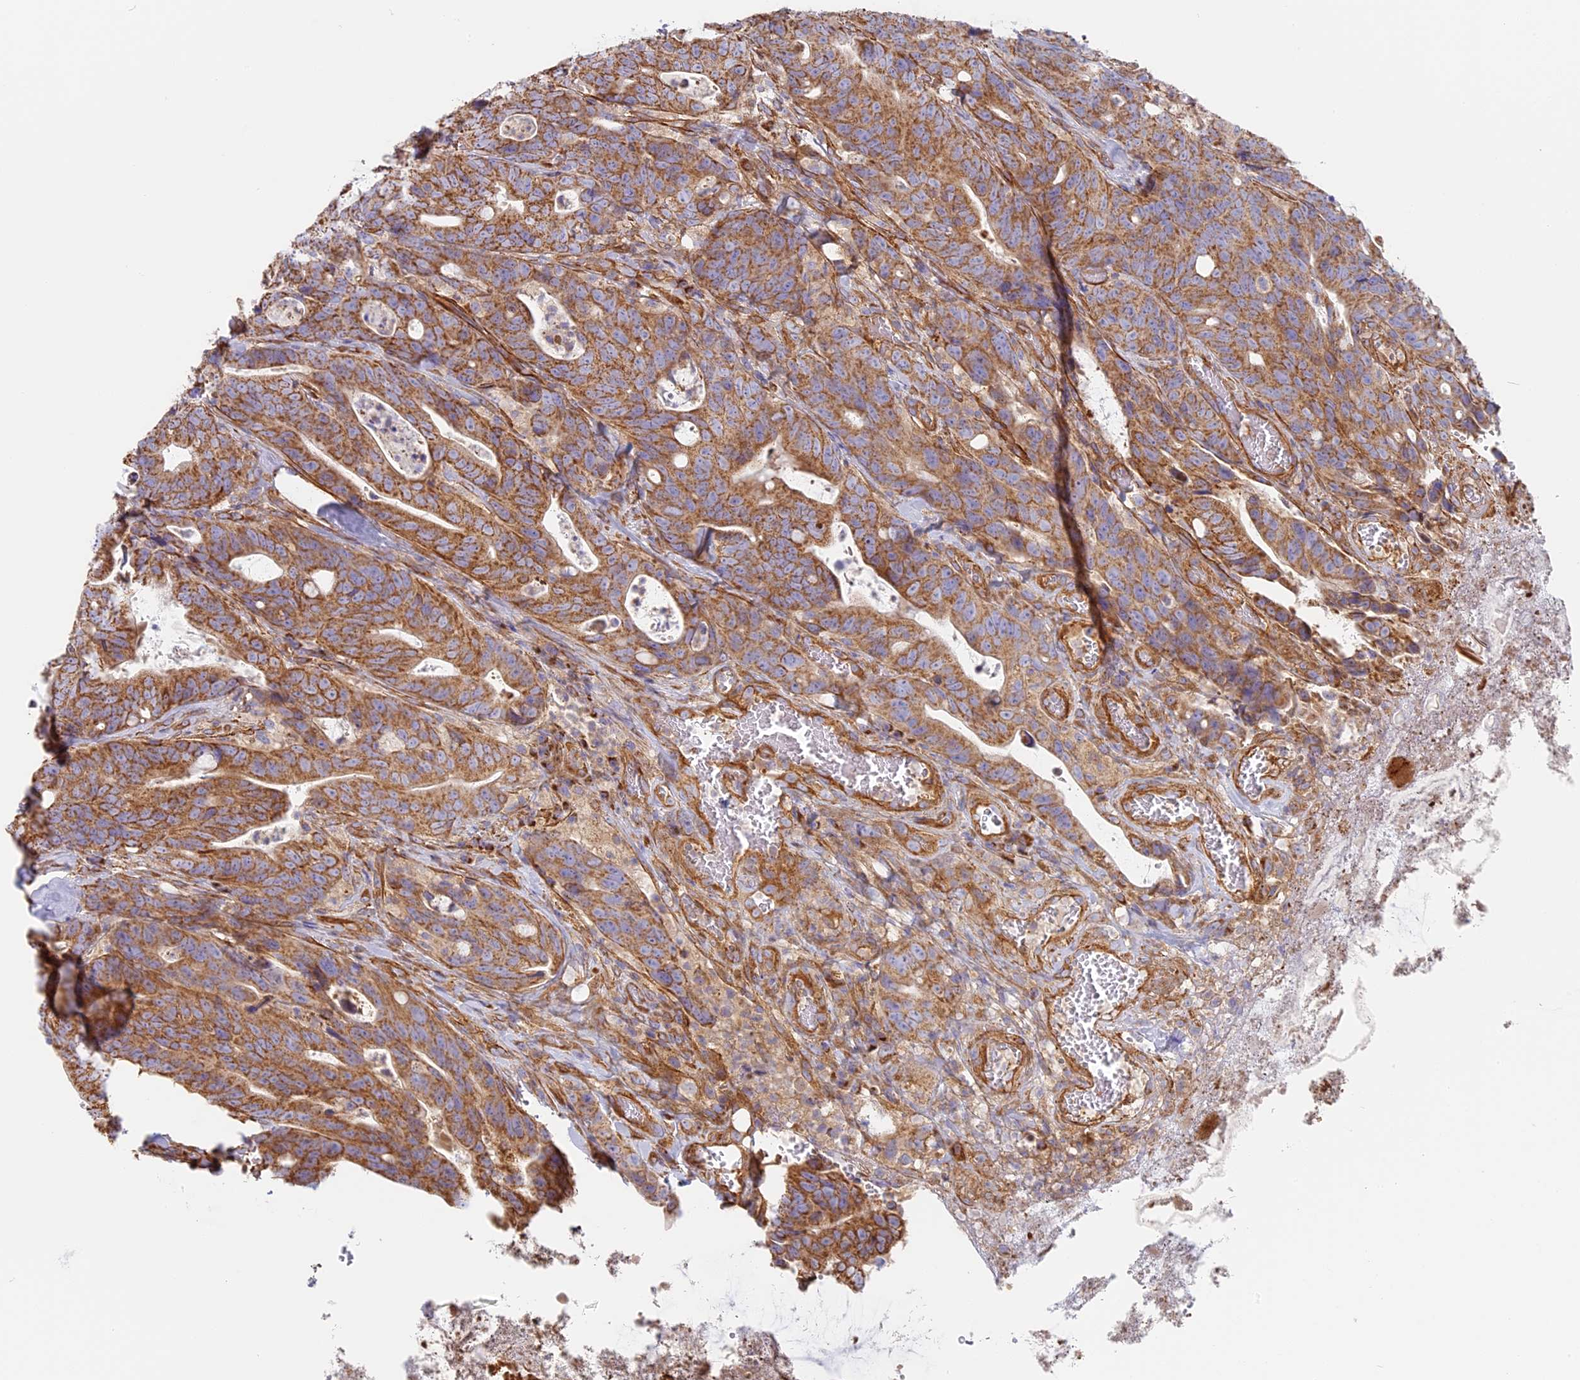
{"staining": {"intensity": "moderate", "quantity": ">75%", "location": "cytoplasmic/membranous"}, "tissue": "colorectal cancer", "cell_type": "Tumor cells", "image_type": "cancer", "snomed": [{"axis": "morphology", "description": "Adenocarcinoma, NOS"}, {"axis": "topography", "description": "Colon"}], "caption": "This is an image of immunohistochemistry staining of adenocarcinoma (colorectal), which shows moderate staining in the cytoplasmic/membranous of tumor cells.", "gene": "DDA1", "patient": {"sex": "female", "age": 82}}